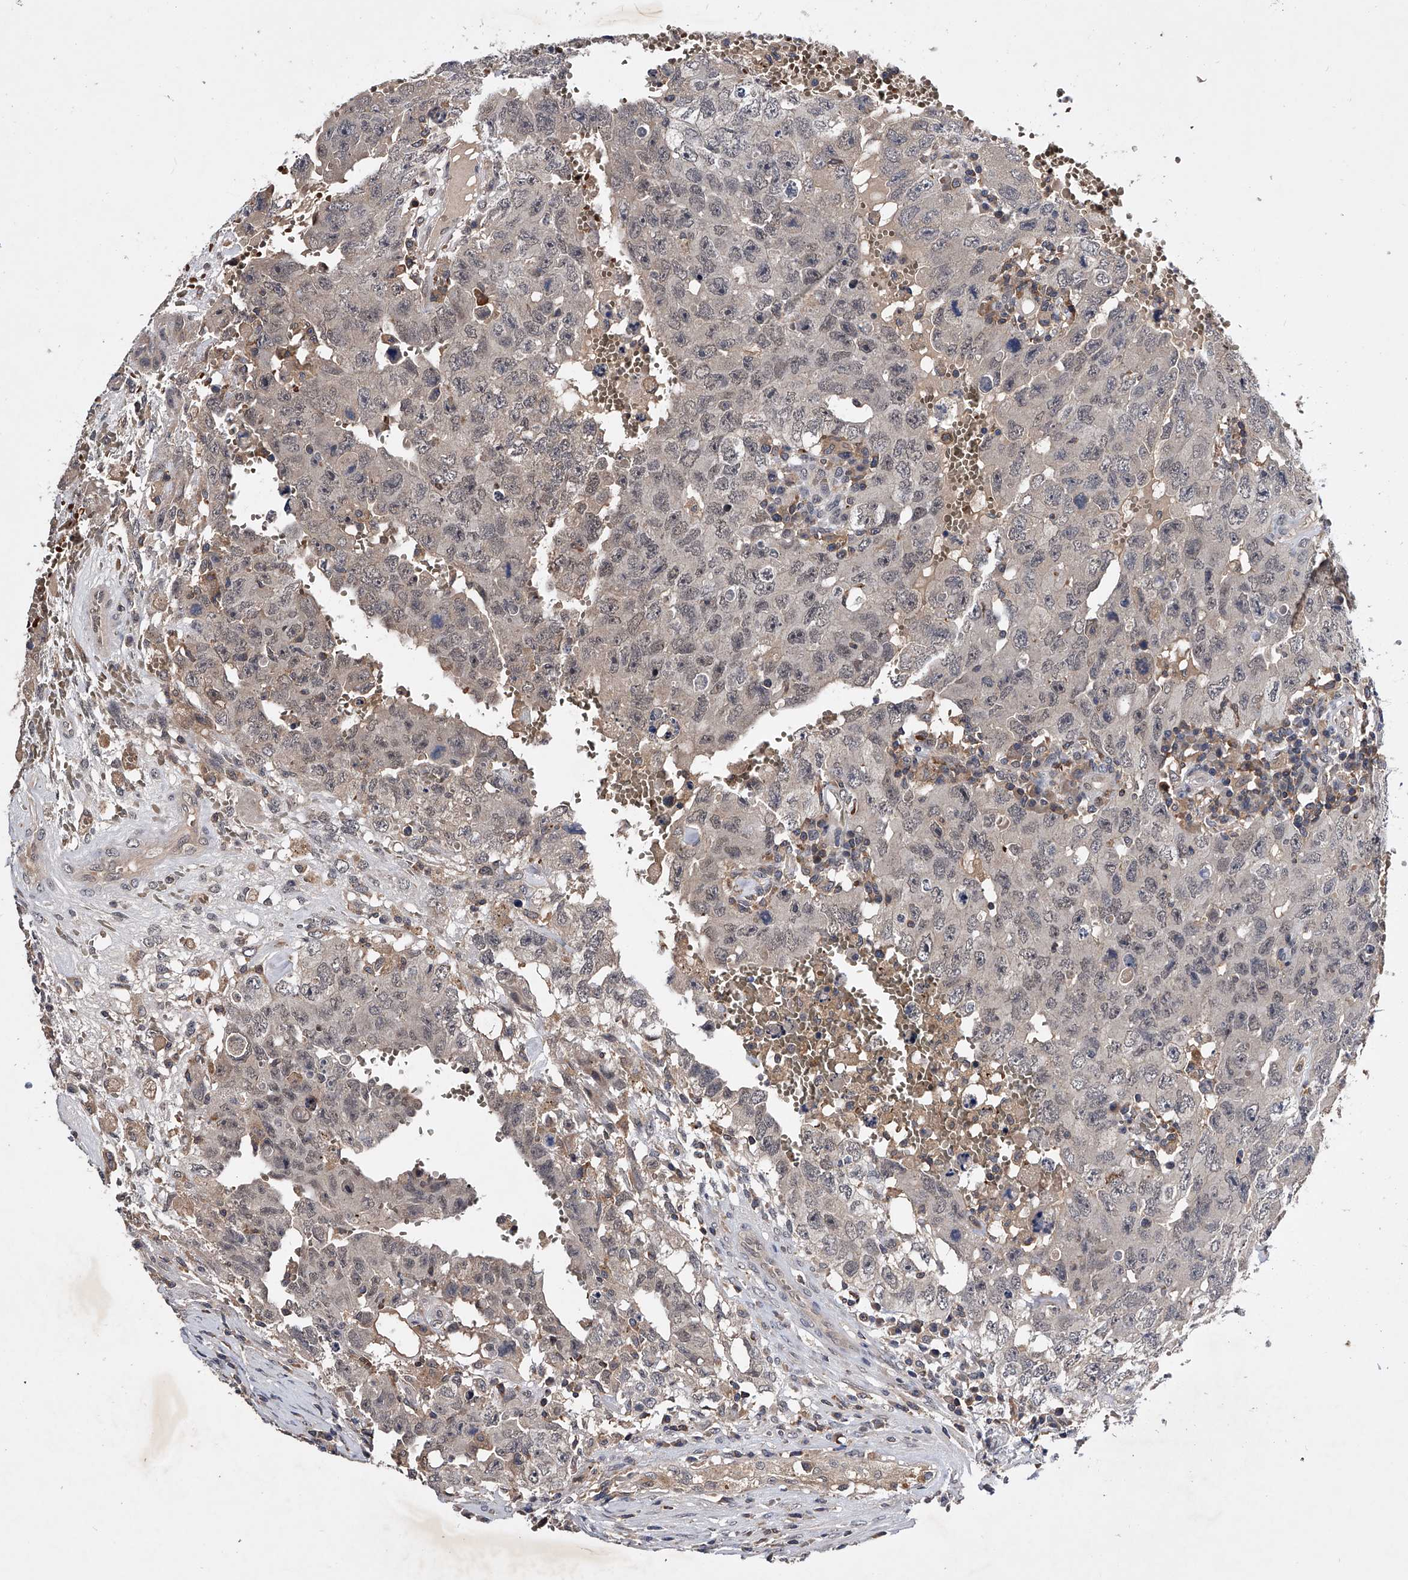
{"staining": {"intensity": "negative", "quantity": "none", "location": "none"}, "tissue": "testis cancer", "cell_type": "Tumor cells", "image_type": "cancer", "snomed": [{"axis": "morphology", "description": "Carcinoma, Embryonal, NOS"}, {"axis": "topography", "description": "Testis"}], "caption": "Tumor cells show no significant positivity in testis cancer.", "gene": "ZNF30", "patient": {"sex": "male", "age": 26}}